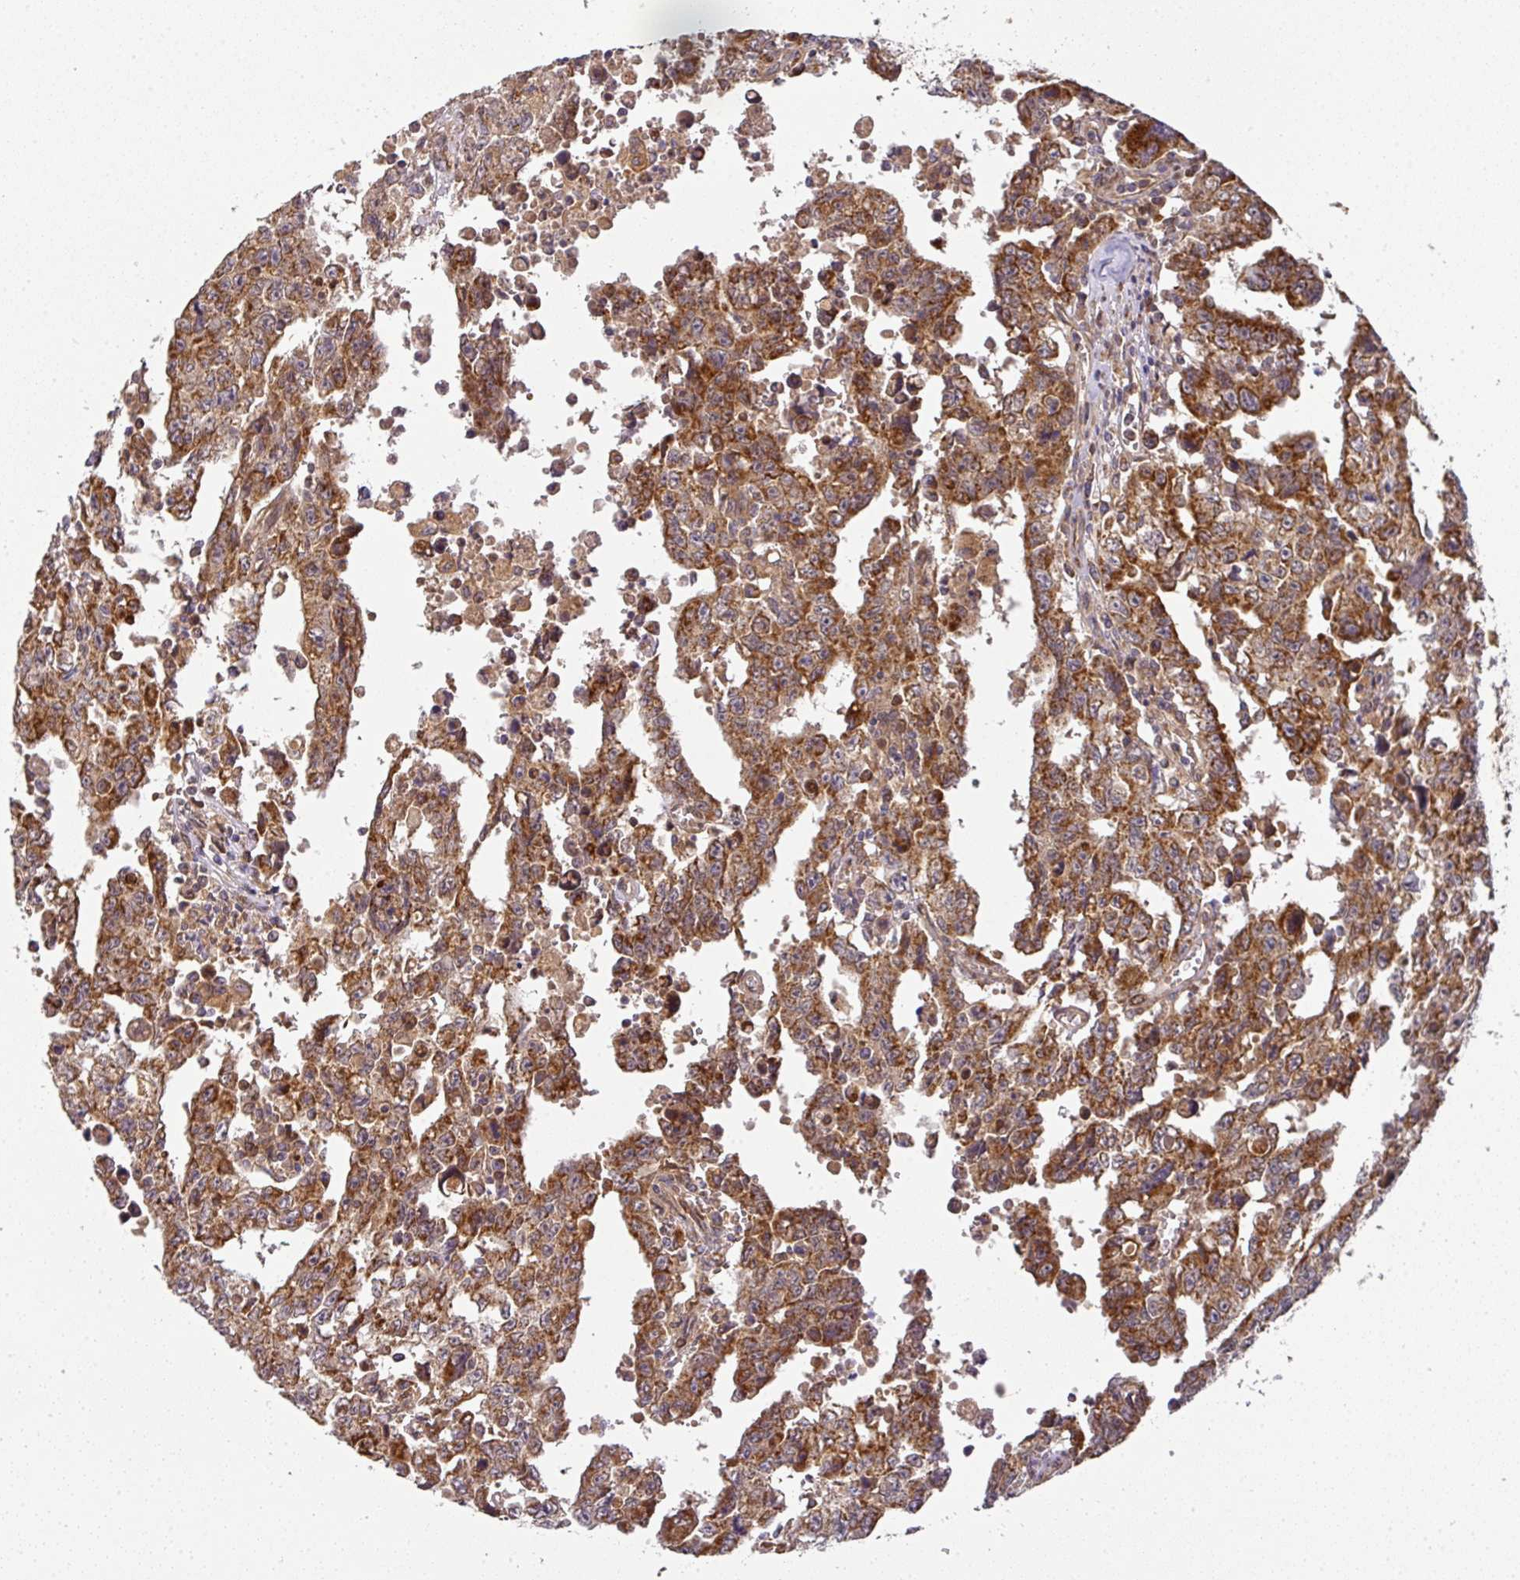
{"staining": {"intensity": "strong", "quantity": ">75%", "location": "cytoplasmic/membranous"}, "tissue": "testis cancer", "cell_type": "Tumor cells", "image_type": "cancer", "snomed": [{"axis": "morphology", "description": "Carcinoma, Embryonal, NOS"}, {"axis": "topography", "description": "Testis"}], "caption": "This photomicrograph demonstrates IHC staining of human testis embryonal carcinoma, with high strong cytoplasmic/membranous staining in about >75% of tumor cells.", "gene": "MALSU1", "patient": {"sex": "male", "age": 24}}